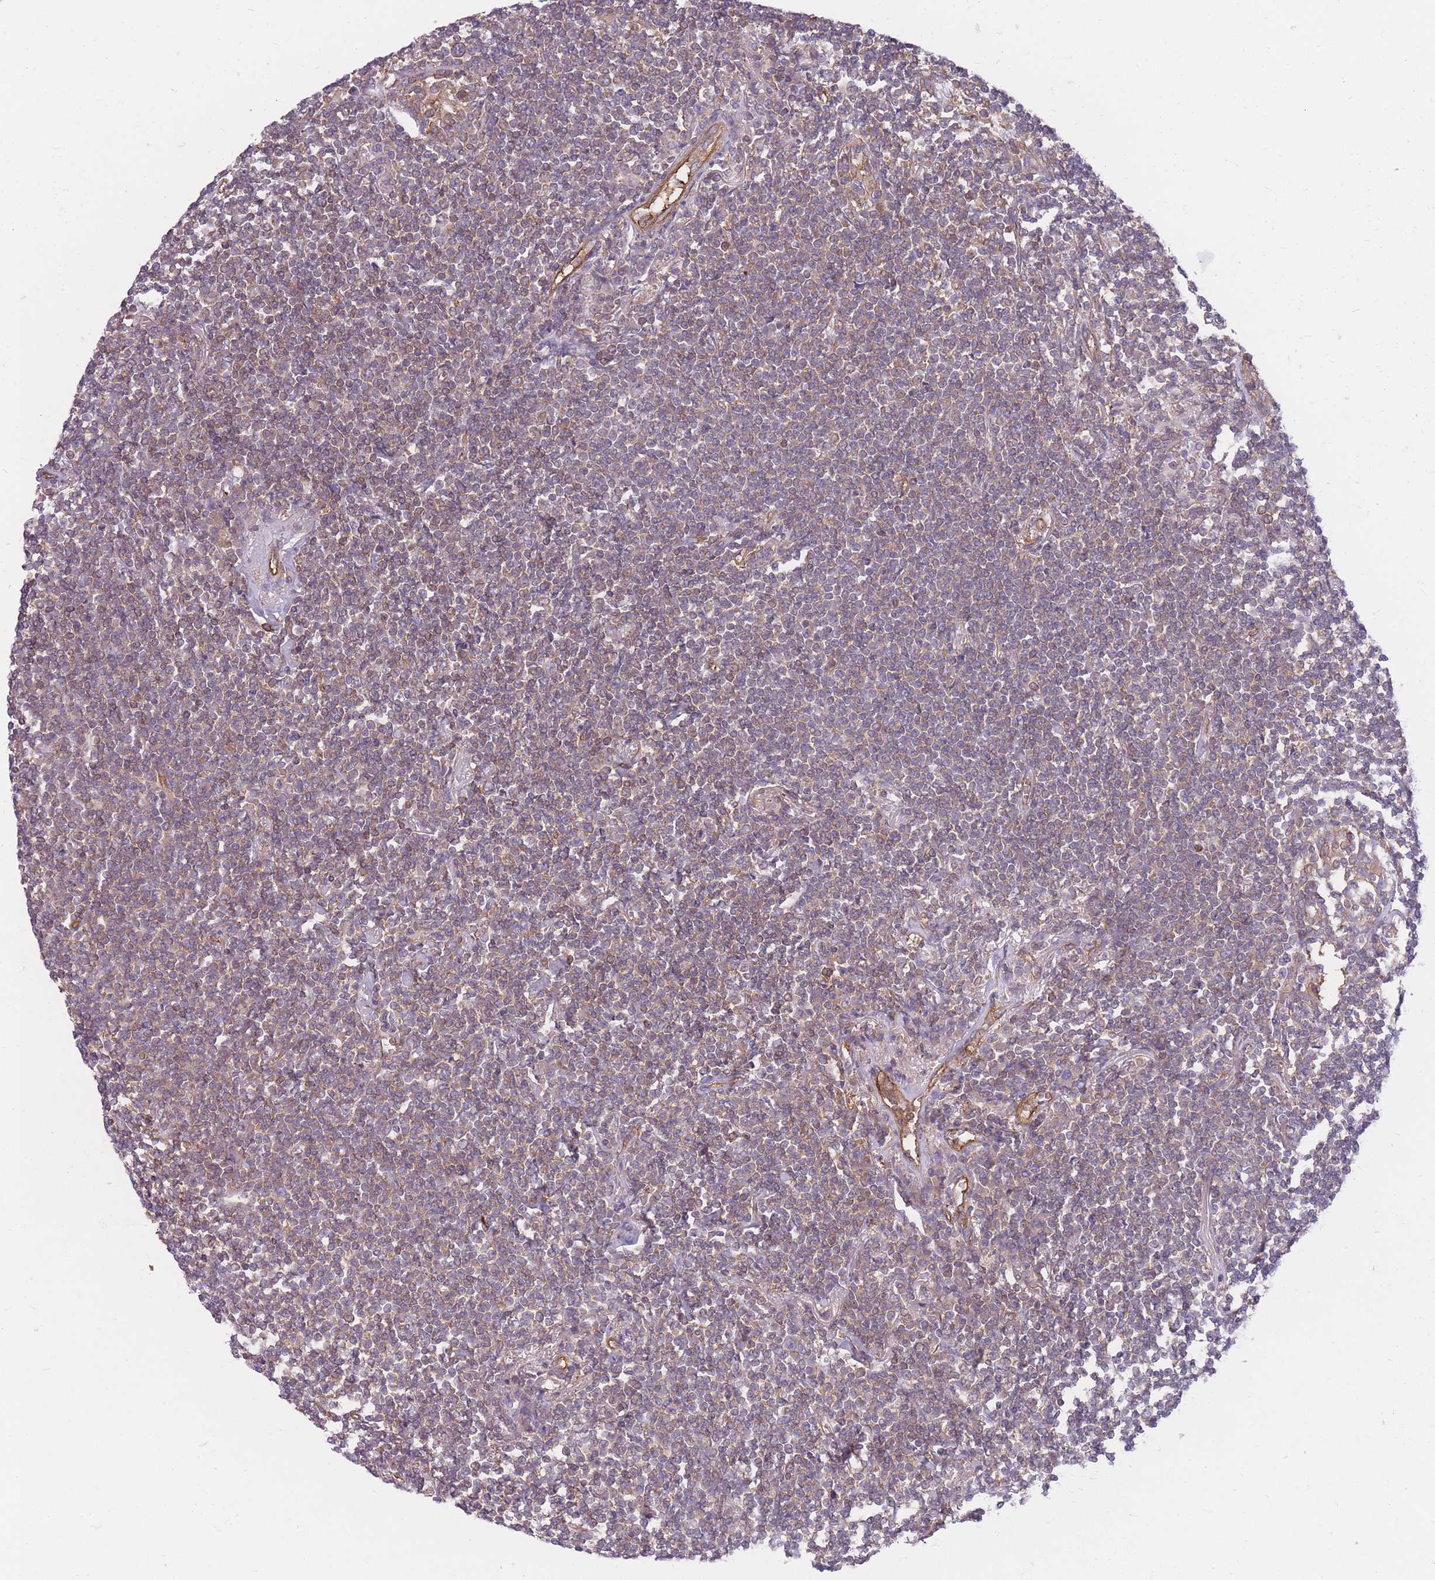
{"staining": {"intensity": "weak", "quantity": ">75%", "location": "cytoplasmic/membranous"}, "tissue": "lymphoma", "cell_type": "Tumor cells", "image_type": "cancer", "snomed": [{"axis": "morphology", "description": "Malignant lymphoma, non-Hodgkin's type, Low grade"}, {"axis": "topography", "description": "Lung"}], "caption": "The photomicrograph reveals immunohistochemical staining of malignant lymphoma, non-Hodgkin's type (low-grade). There is weak cytoplasmic/membranous expression is seen in about >75% of tumor cells.", "gene": "GGA1", "patient": {"sex": "female", "age": 71}}